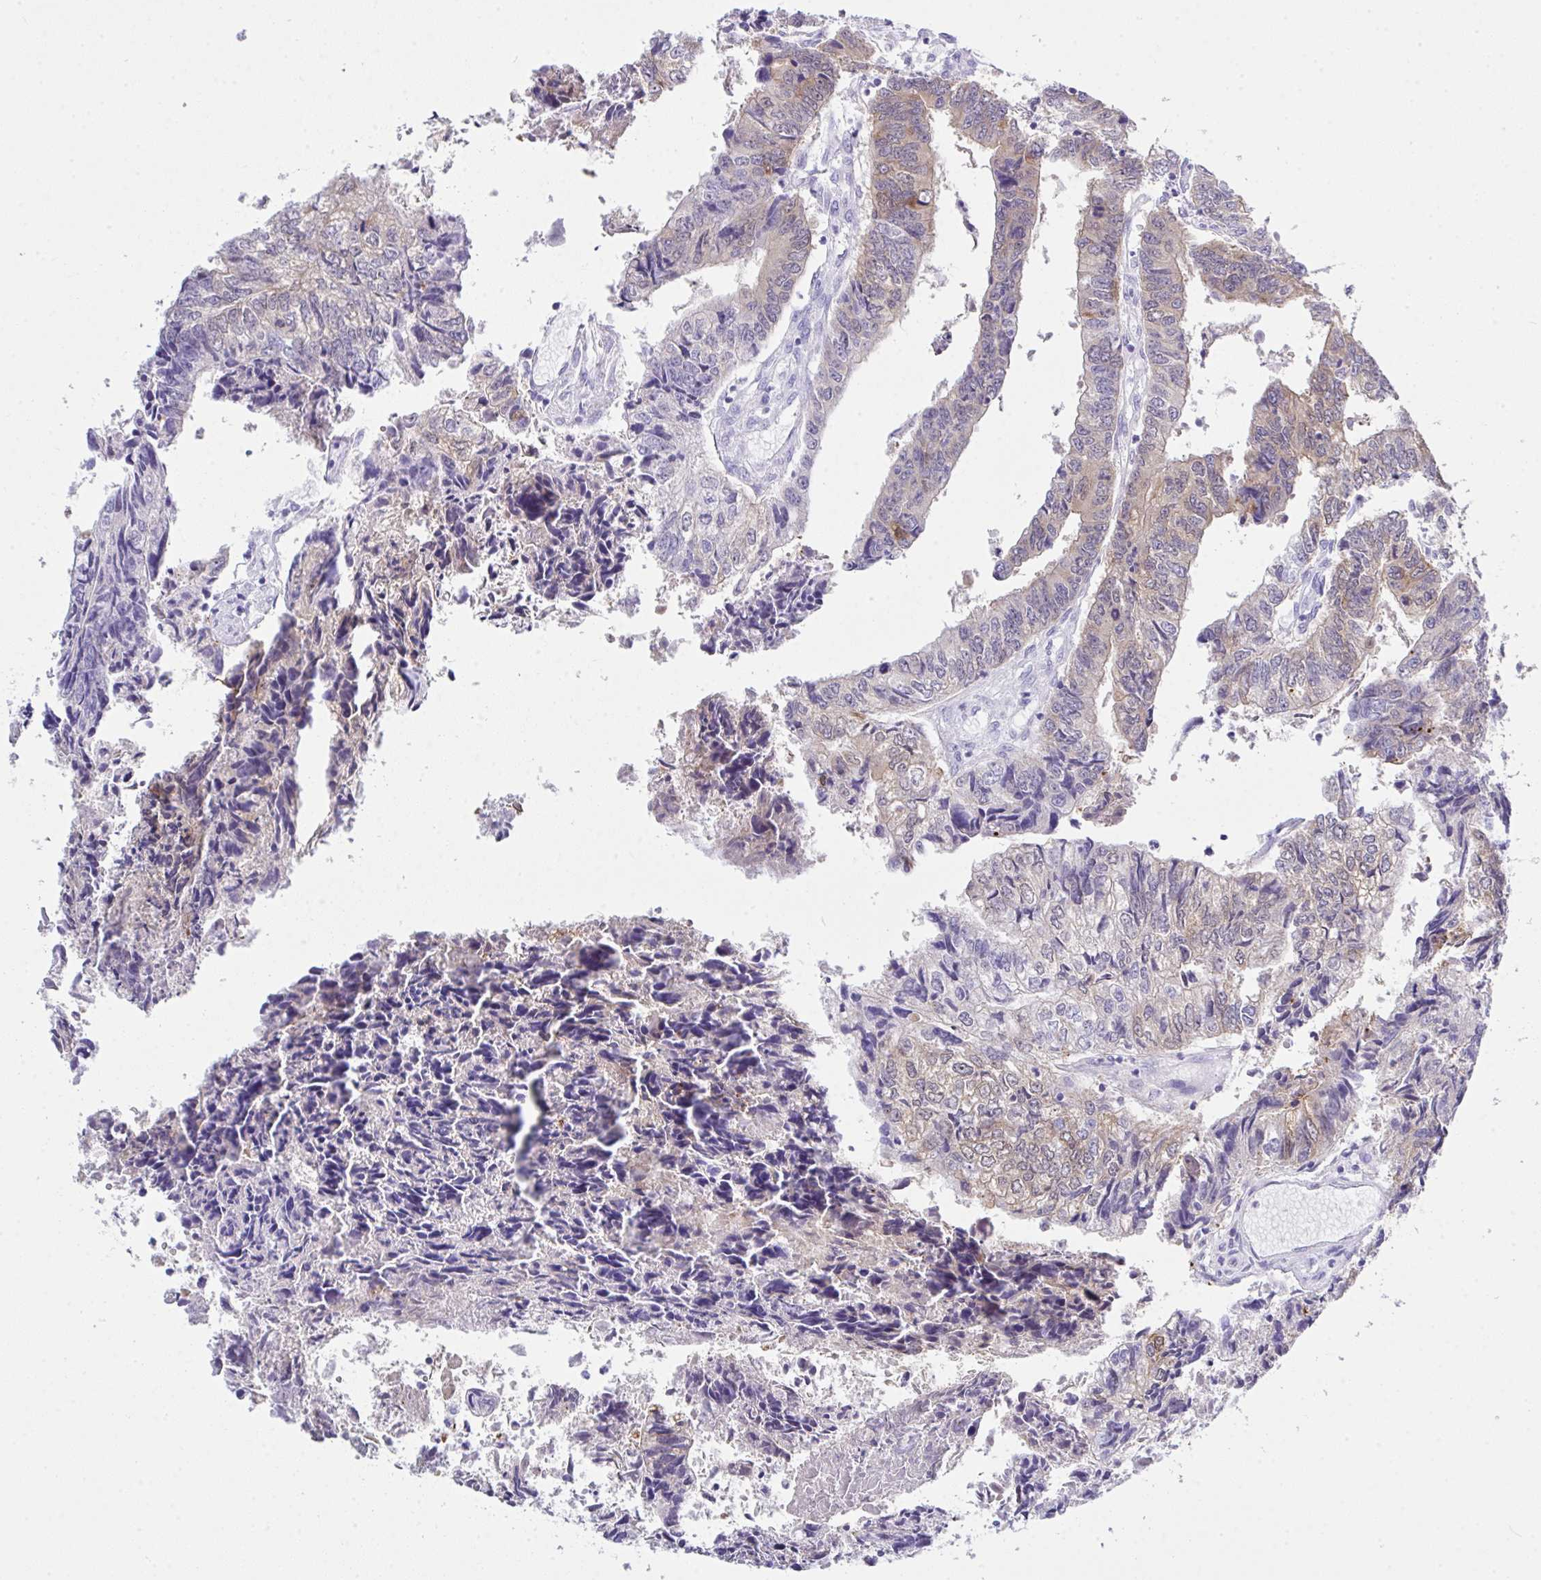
{"staining": {"intensity": "weak", "quantity": ">75%", "location": "cytoplasmic/membranous"}, "tissue": "colorectal cancer", "cell_type": "Tumor cells", "image_type": "cancer", "snomed": [{"axis": "morphology", "description": "Adenocarcinoma, NOS"}, {"axis": "topography", "description": "Colon"}], "caption": "A high-resolution image shows IHC staining of colorectal cancer (adenocarcinoma), which displays weak cytoplasmic/membranous staining in about >75% of tumor cells.", "gene": "LGALS4", "patient": {"sex": "male", "age": 86}}